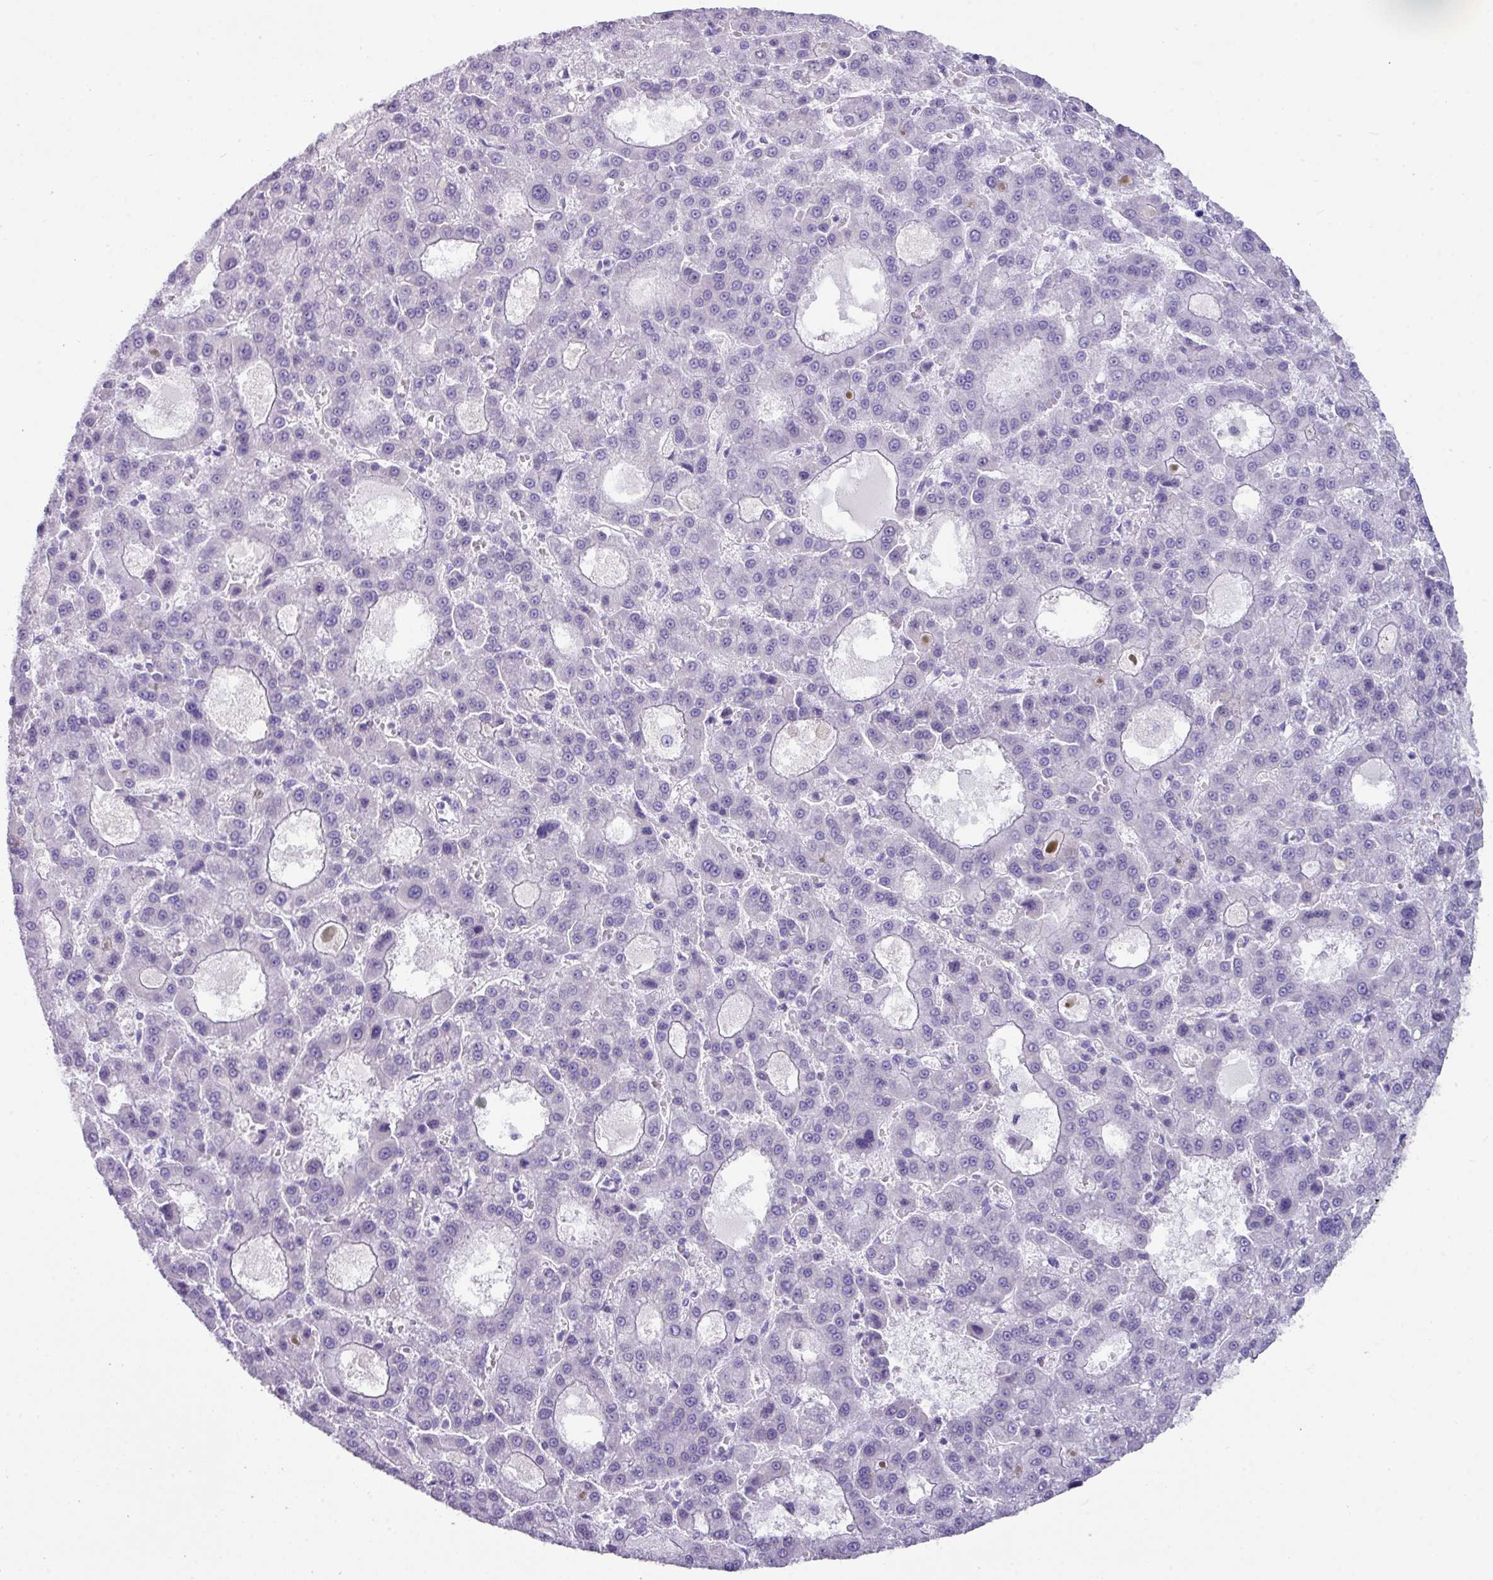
{"staining": {"intensity": "negative", "quantity": "none", "location": "none"}, "tissue": "liver cancer", "cell_type": "Tumor cells", "image_type": "cancer", "snomed": [{"axis": "morphology", "description": "Carcinoma, Hepatocellular, NOS"}, {"axis": "topography", "description": "Liver"}], "caption": "High magnification brightfield microscopy of liver cancer (hepatocellular carcinoma) stained with DAB (3,3'-diaminobenzidine) (brown) and counterstained with hematoxylin (blue): tumor cells show no significant expression.", "gene": "NCCRP1", "patient": {"sex": "male", "age": 70}}